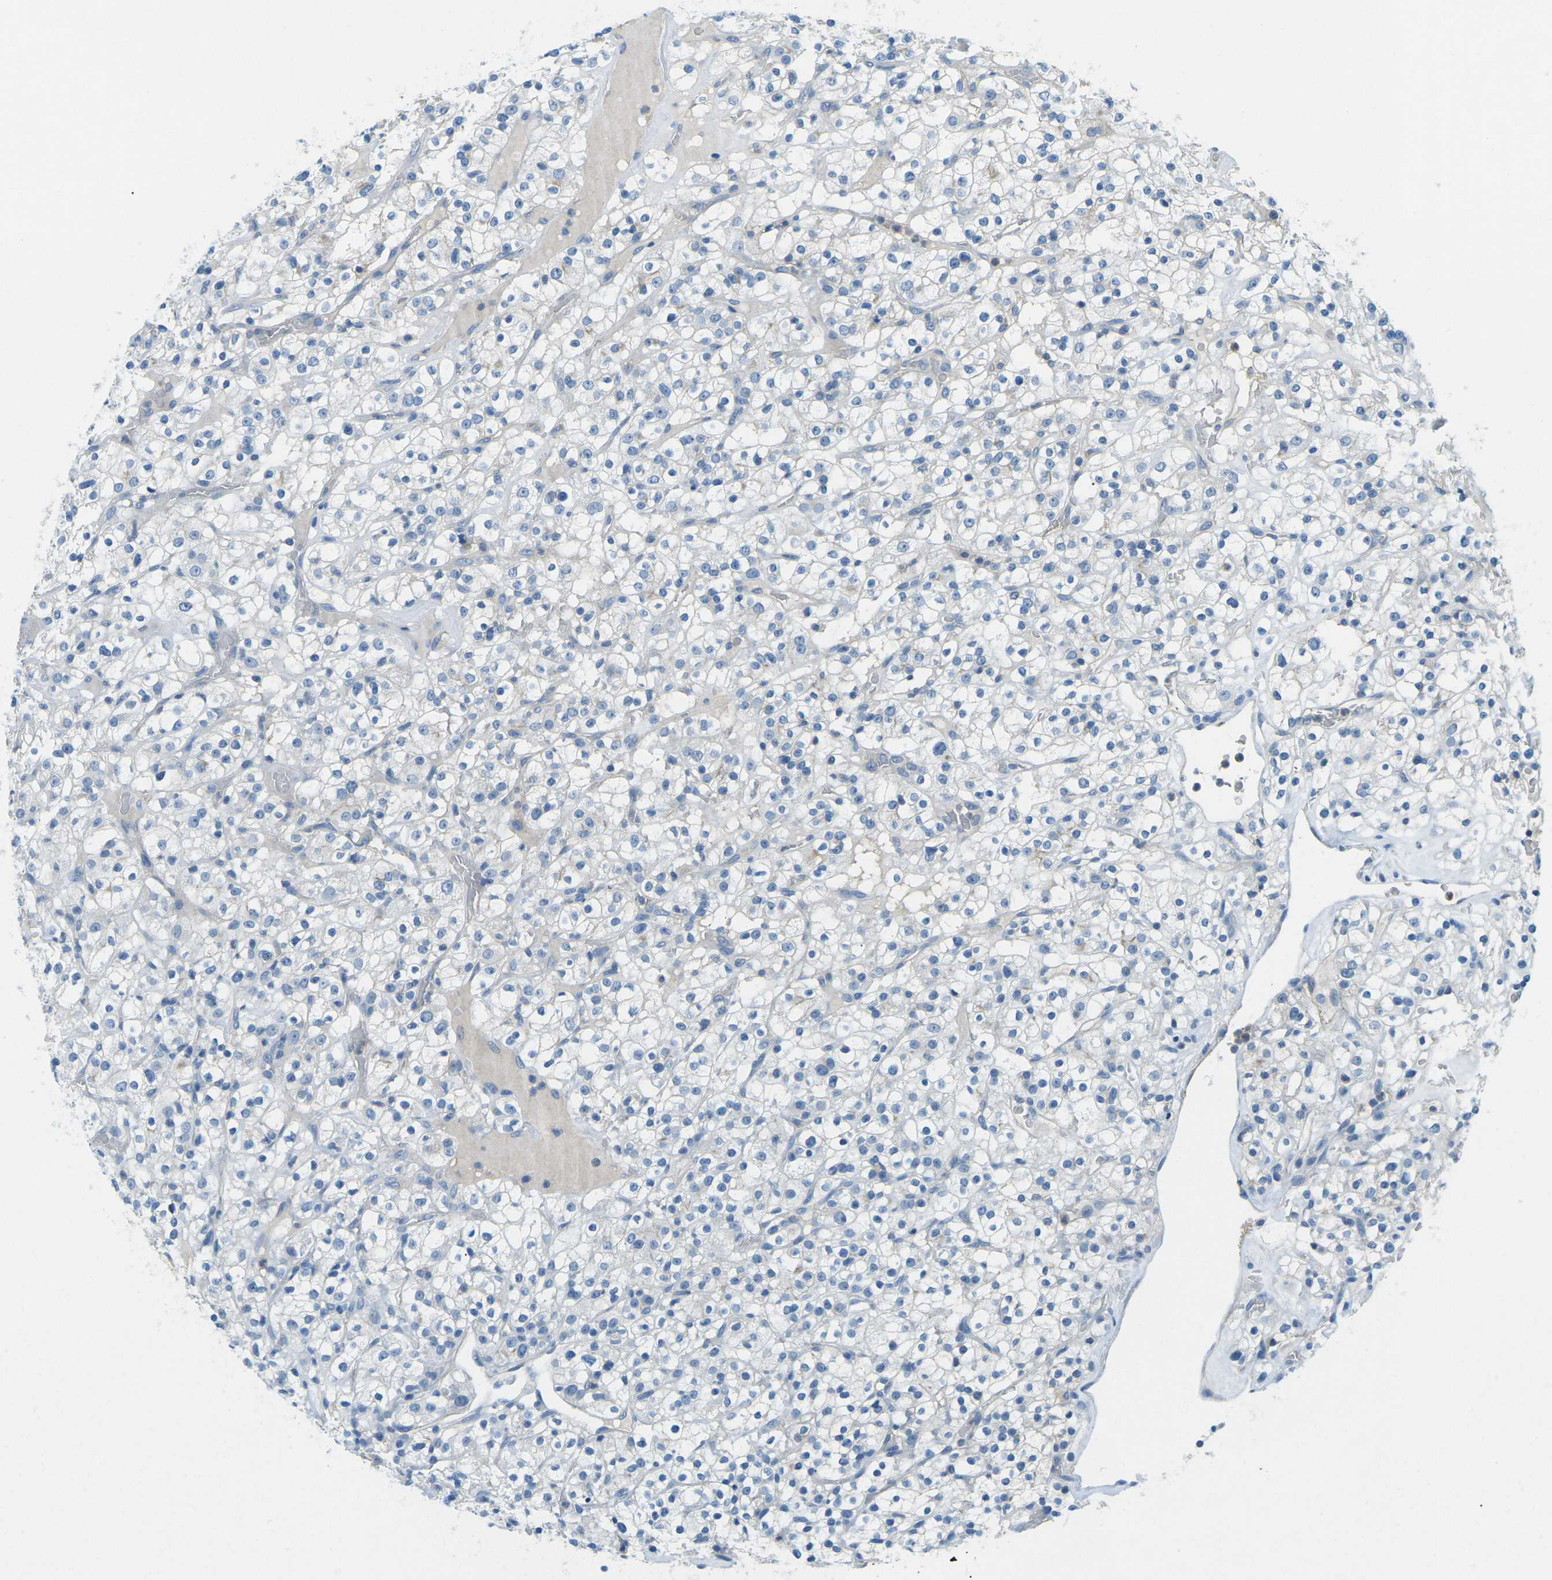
{"staining": {"intensity": "negative", "quantity": "none", "location": "none"}, "tissue": "renal cancer", "cell_type": "Tumor cells", "image_type": "cancer", "snomed": [{"axis": "morphology", "description": "Normal tissue, NOS"}, {"axis": "morphology", "description": "Adenocarcinoma, NOS"}, {"axis": "topography", "description": "Kidney"}], "caption": "Tumor cells show no significant expression in adenocarcinoma (renal).", "gene": "CD47", "patient": {"sex": "female", "age": 72}}